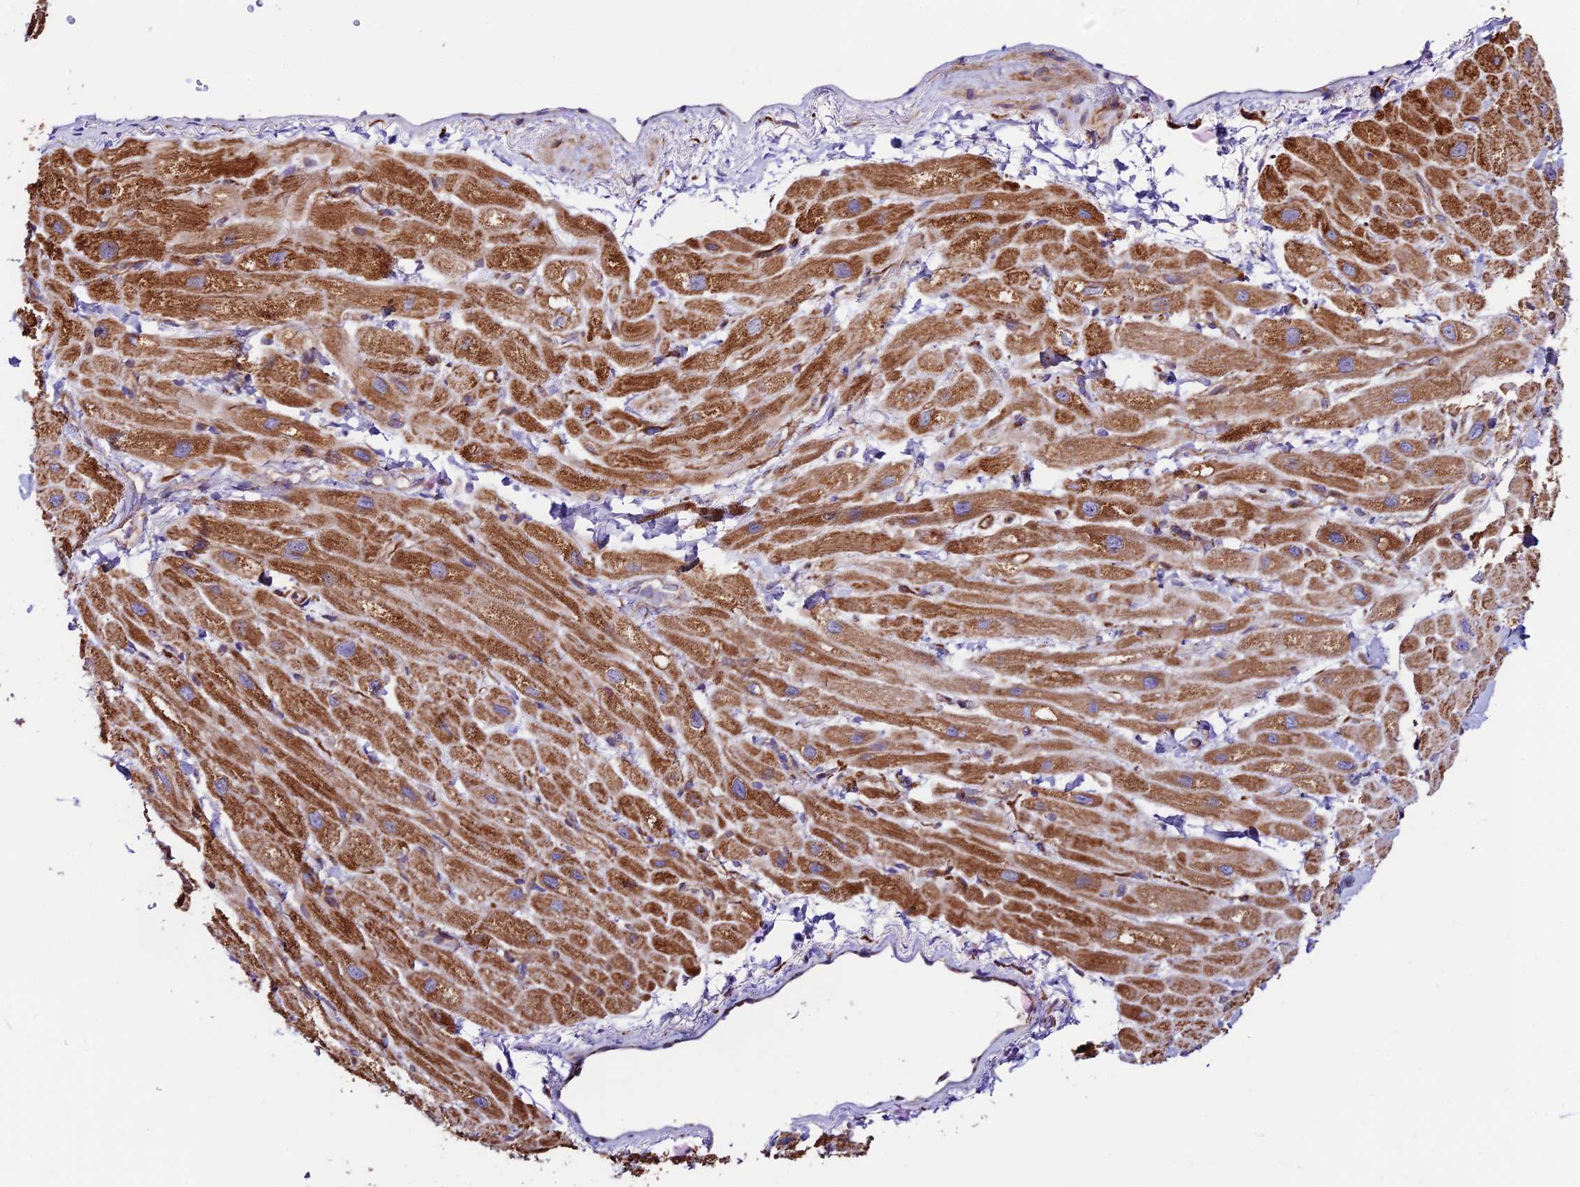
{"staining": {"intensity": "strong", "quantity": "25%-75%", "location": "cytoplasmic/membranous"}, "tissue": "heart muscle", "cell_type": "Cardiomyocytes", "image_type": "normal", "snomed": [{"axis": "morphology", "description": "Normal tissue, NOS"}, {"axis": "topography", "description": "Heart"}], "caption": "IHC (DAB (3,3'-diaminobenzidine)) staining of normal heart muscle demonstrates strong cytoplasmic/membranous protein staining in about 25%-75% of cardiomyocytes.", "gene": "VPS13C", "patient": {"sex": "male", "age": 65}}